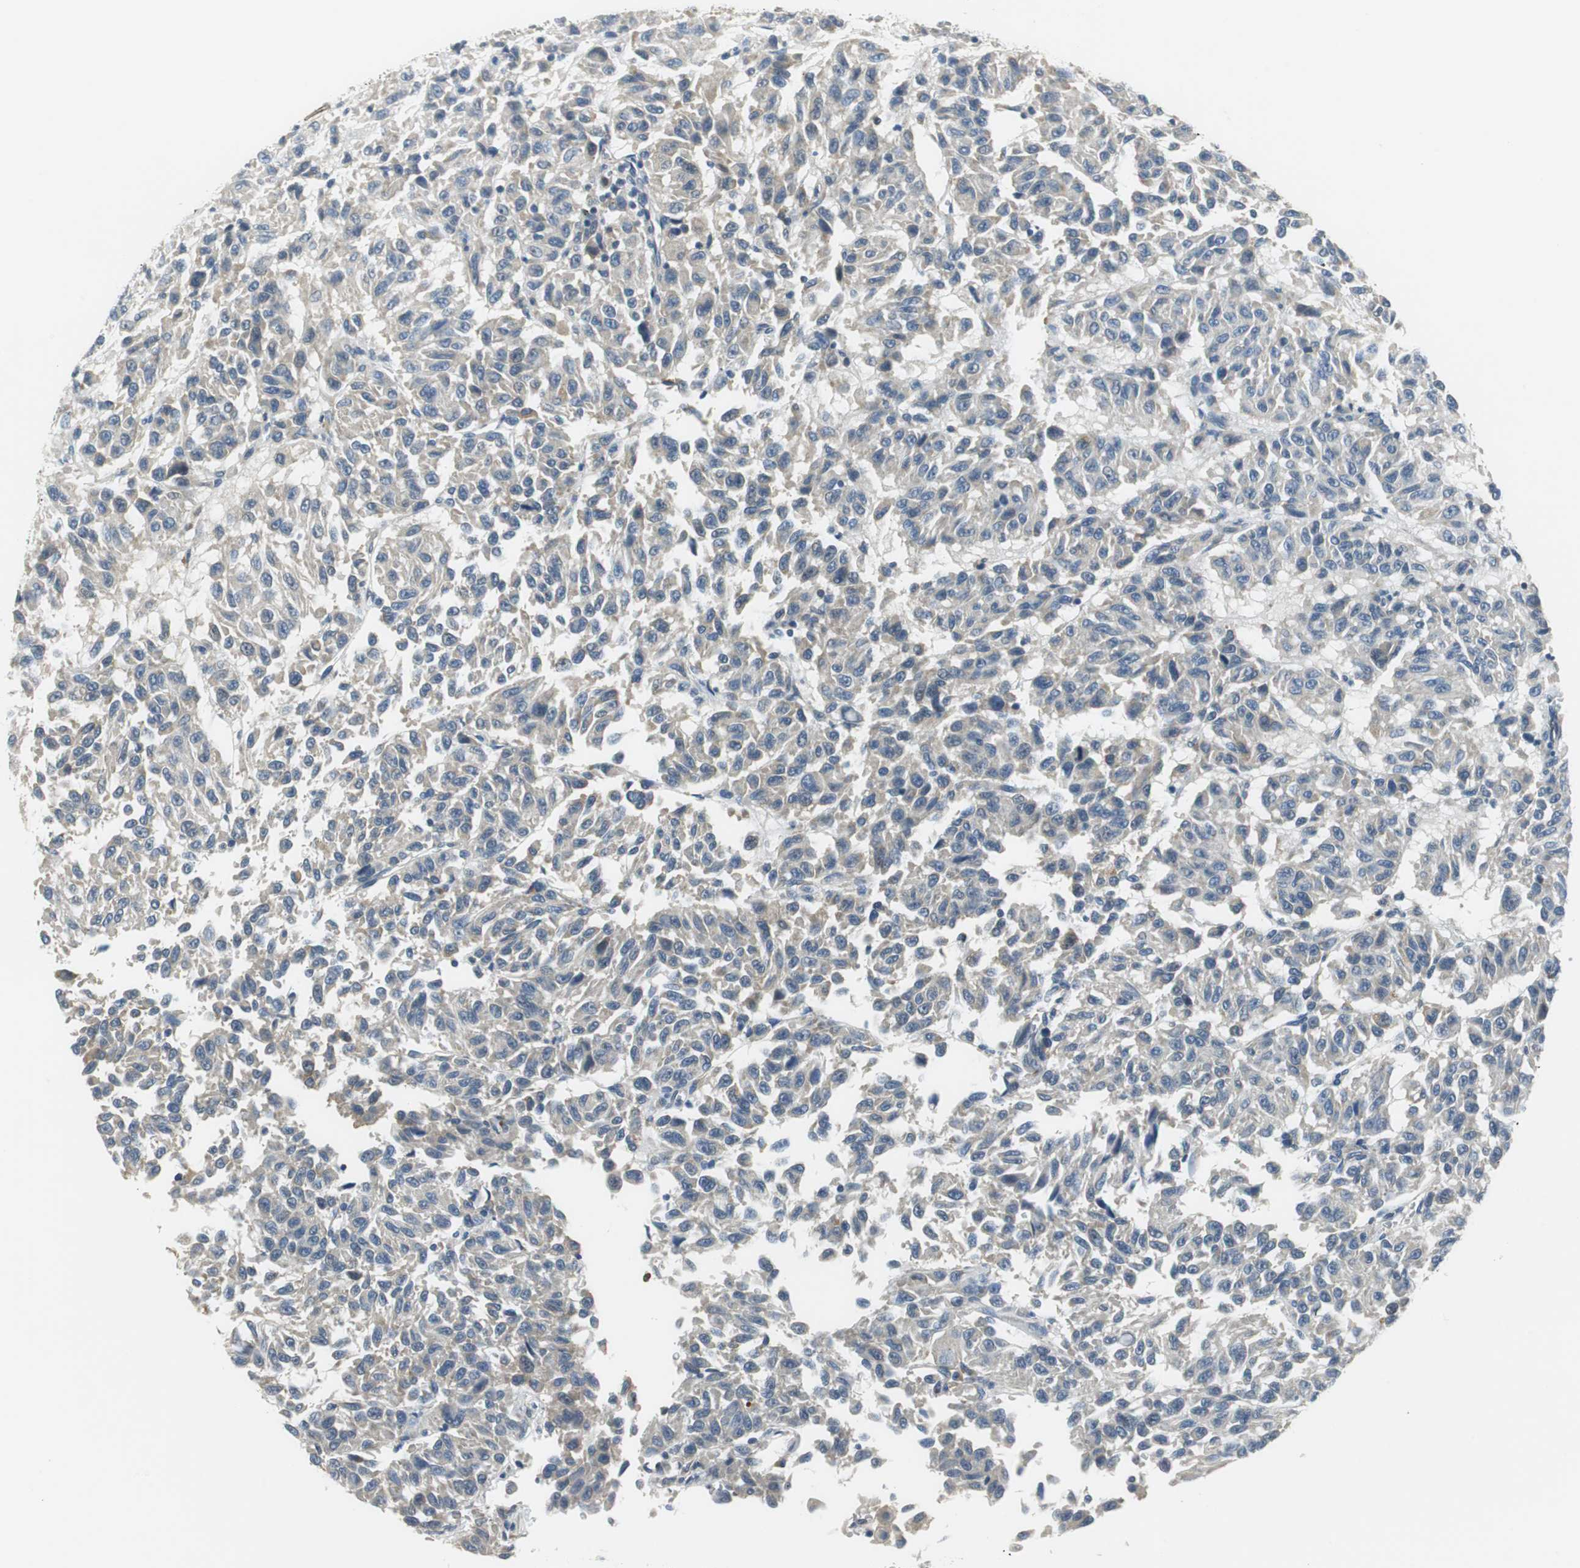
{"staining": {"intensity": "negative", "quantity": "none", "location": "none"}, "tissue": "melanoma", "cell_type": "Tumor cells", "image_type": "cancer", "snomed": [{"axis": "morphology", "description": "Malignant melanoma, Metastatic site"}, {"axis": "topography", "description": "Lung"}], "caption": "Tumor cells are negative for protein expression in human malignant melanoma (metastatic site).", "gene": "FADS2", "patient": {"sex": "male", "age": 64}}